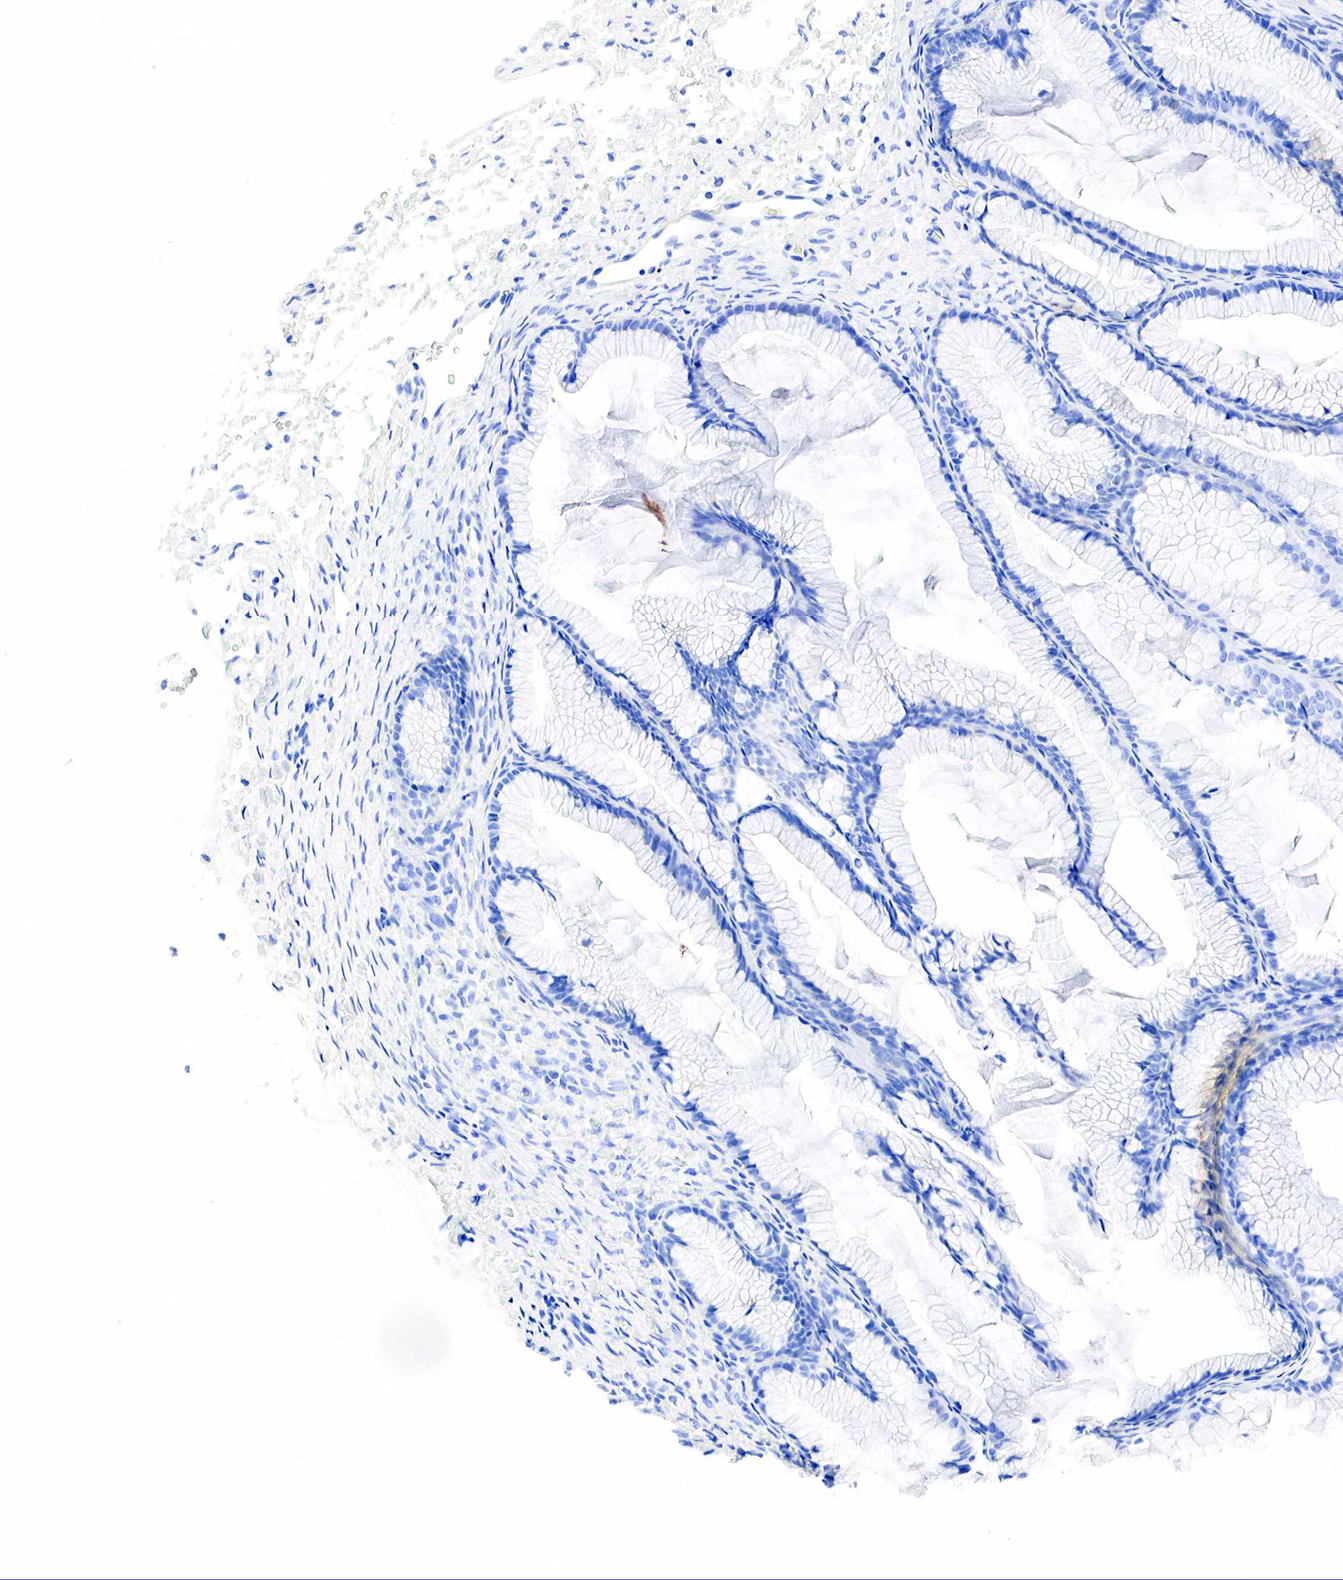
{"staining": {"intensity": "negative", "quantity": "none", "location": "none"}, "tissue": "ovarian cancer", "cell_type": "Tumor cells", "image_type": "cancer", "snomed": [{"axis": "morphology", "description": "Cystadenocarcinoma, mucinous, NOS"}, {"axis": "topography", "description": "Ovary"}], "caption": "IHC of human ovarian mucinous cystadenocarcinoma exhibits no staining in tumor cells. (Brightfield microscopy of DAB (3,3'-diaminobenzidine) immunohistochemistry (IHC) at high magnification).", "gene": "PTH", "patient": {"sex": "female", "age": 41}}